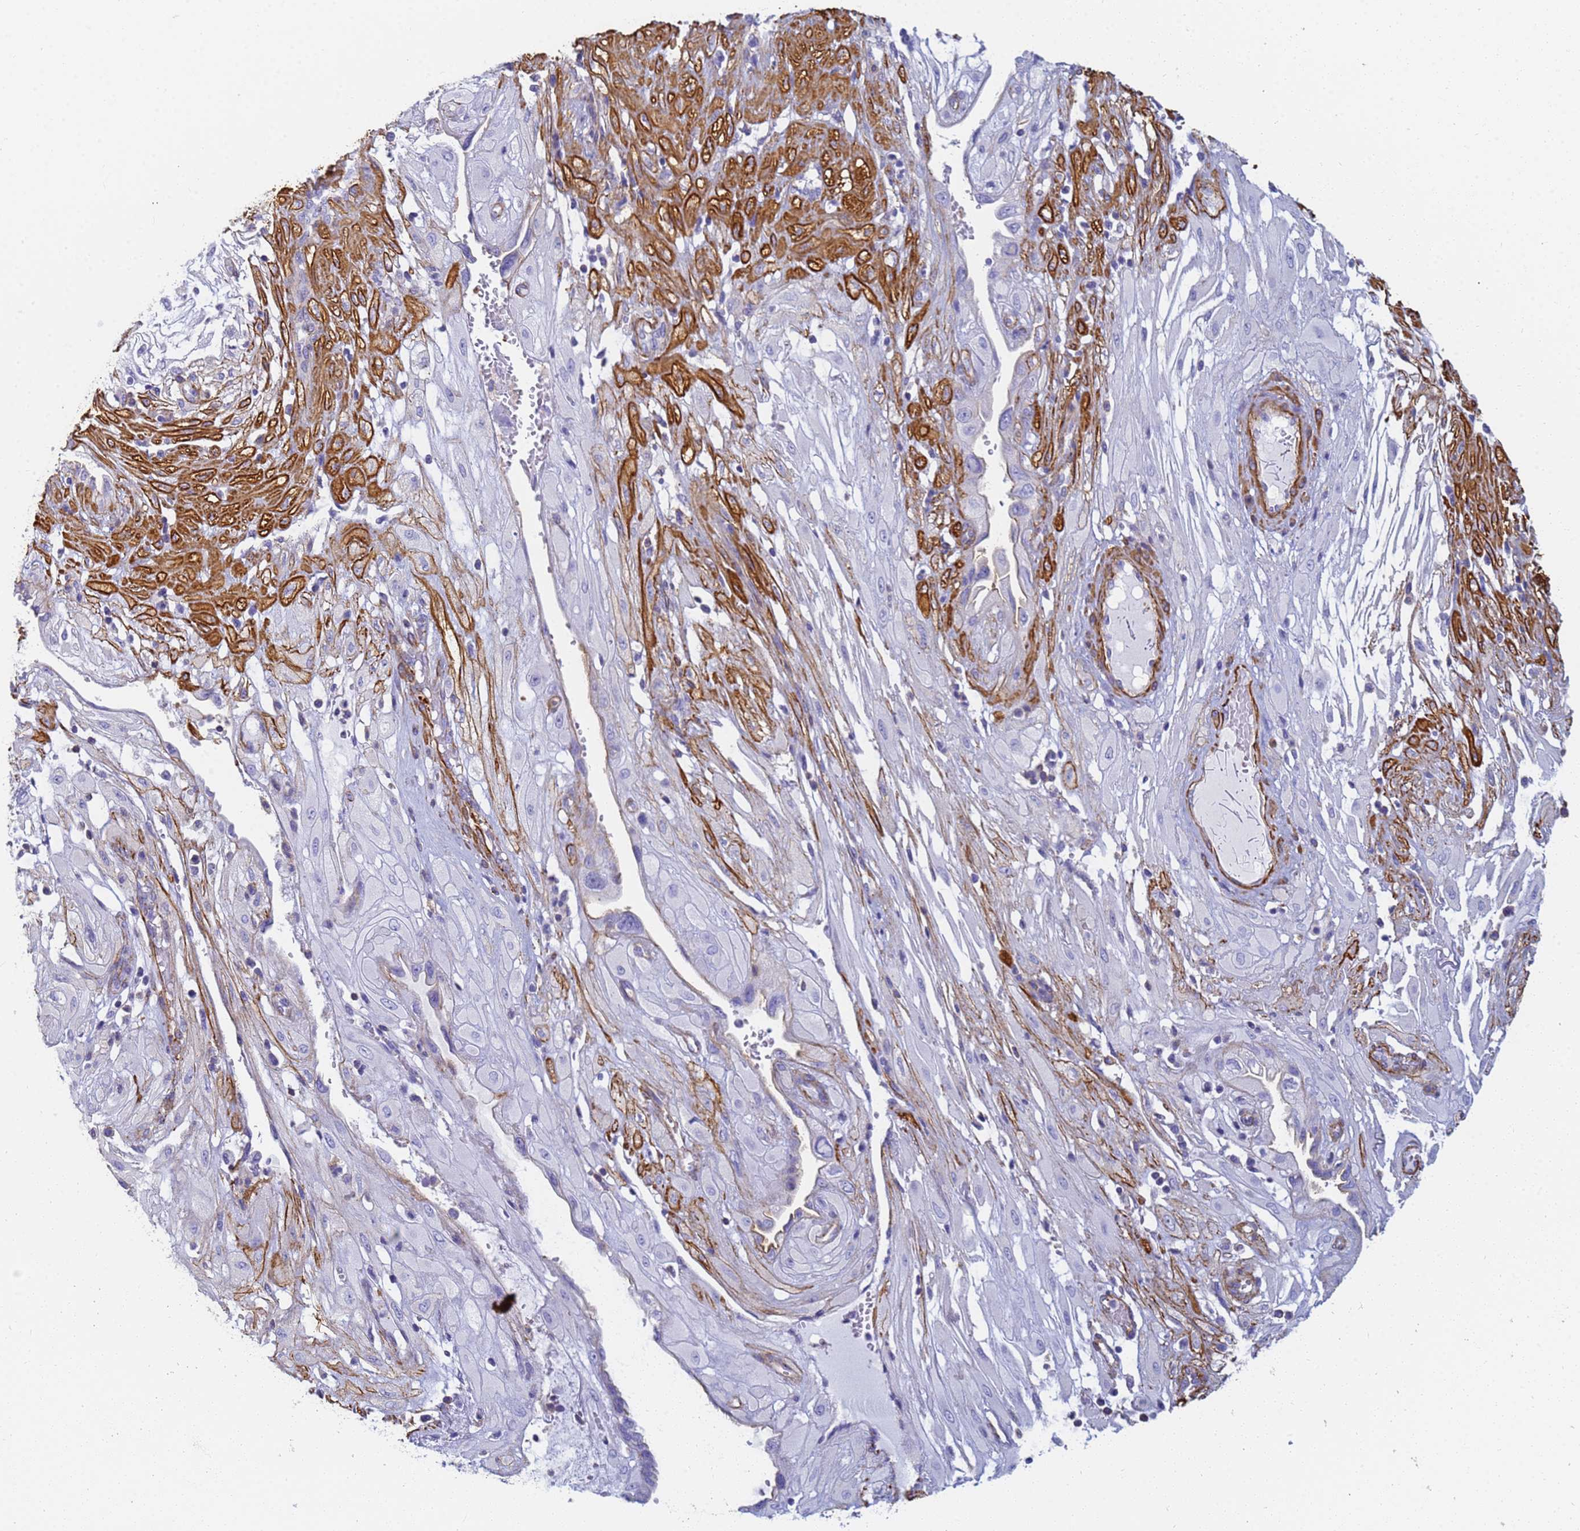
{"staining": {"intensity": "strong", "quantity": "<25%", "location": "cytoplasmic/membranous"}, "tissue": "cervical cancer", "cell_type": "Tumor cells", "image_type": "cancer", "snomed": [{"axis": "morphology", "description": "Squamous cell carcinoma, NOS"}, {"axis": "topography", "description": "Cervix"}], "caption": "This is an image of immunohistochemistry staining of cervical cancer, which shows strong expression in the cytoplasmic/membranous of tumor cells.", "gene": "TPM1", "patient": {"sex": "female", "age": 36}}